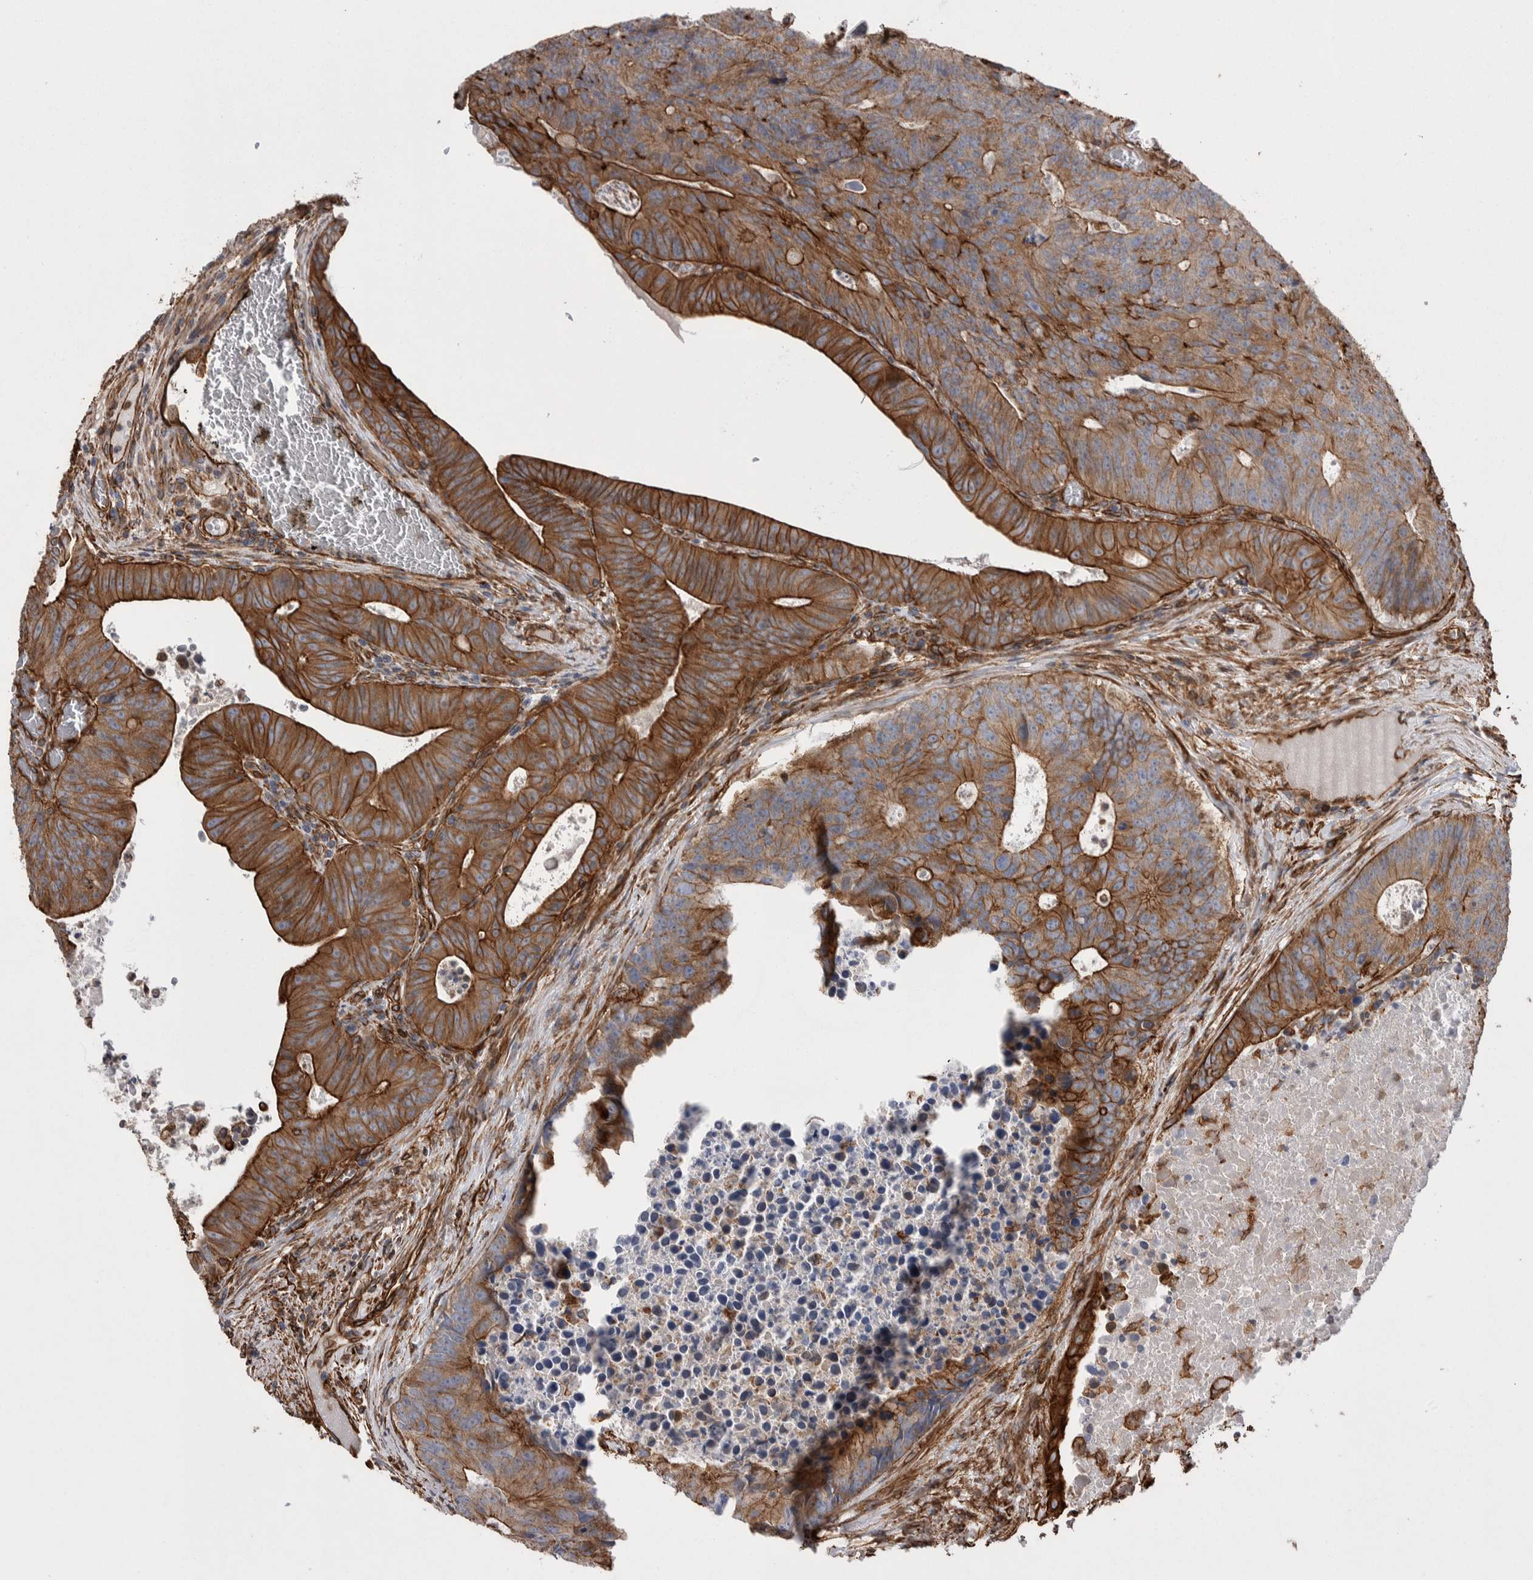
{"staining": {"intensity": "strong", "quantity": ">75%", "location": "cytoplasmic/membranous"}, "tissue": "colorectal cancer", "cell_type": "Tumor cells", "image_type": "cancer", "snomed": [{"axis": "morphology", "description": "Adenocarcinoma, NOS"}, {"axis": "topography", "description": "Colon"}], "caption": "Immunohistochemical staining of adenocarcinoma (colorectal) demonstrates high levels of strong cytoplasmic/membranous positivity in approximately >75% of tumor cells.", "gene": "KIF12", "patient": {"sex": "male", "age": 87}}